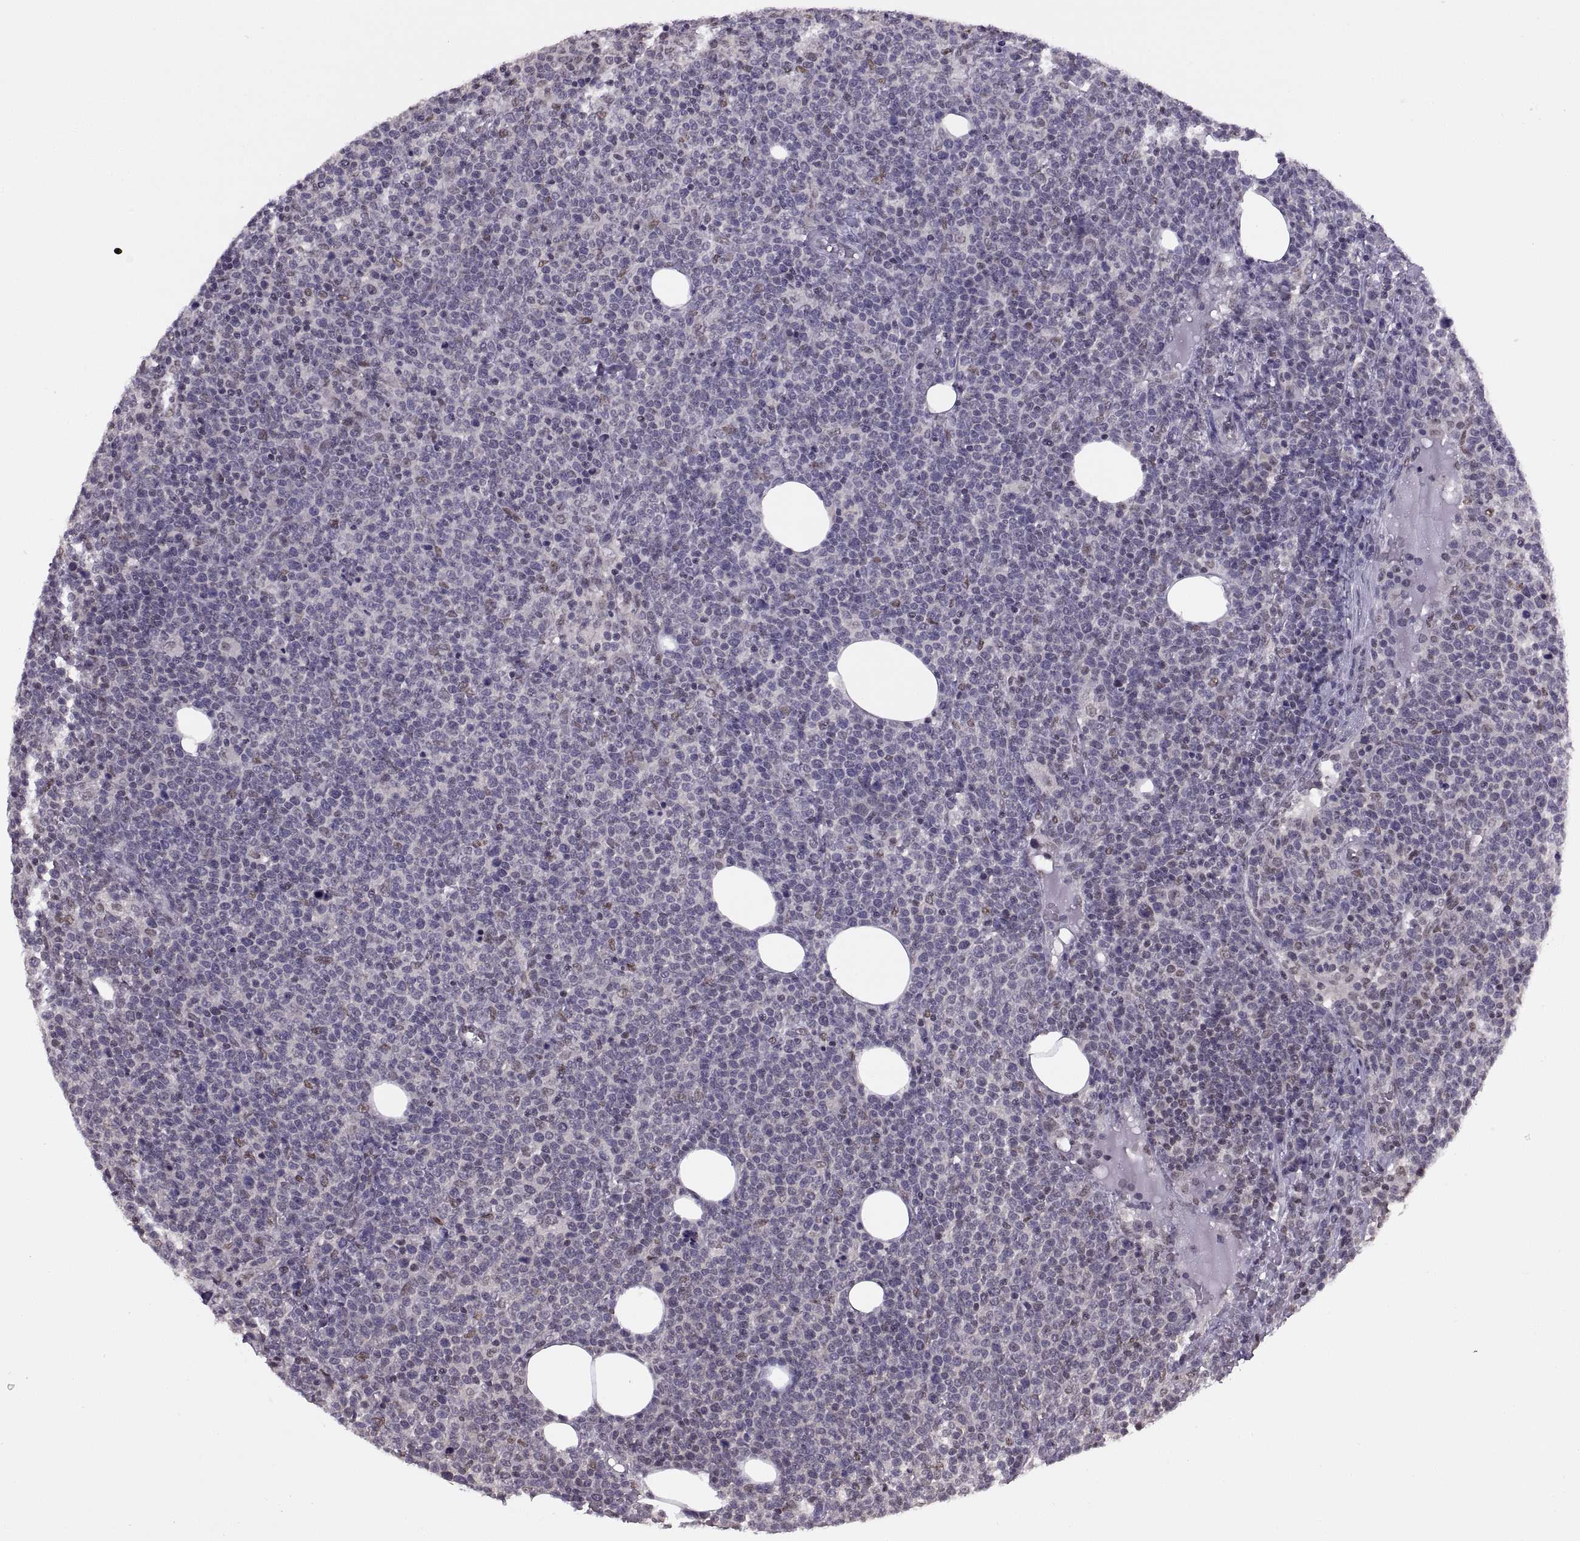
{"staining": {"intensity": "negative", "quantity": "none", "location": "none"}, "tissue": "lymphoma", "cell_type": "Tumor cells", "image_type": "cancer", "snomed": [{"axis": "morphology", "description": "Malignant lymphoma, non-Hodgkin's type, High grade"}, {"axis": "topography", "description": "Lymph node"}], "caption": "Immunohistochemical staining of human malignant lymphoma, non-Hodgkin's type (high-grade) demonstrates no significant expression in tumor cells.", "gene": "INTS3", "patient": {"sex": "male", "age": 61}}